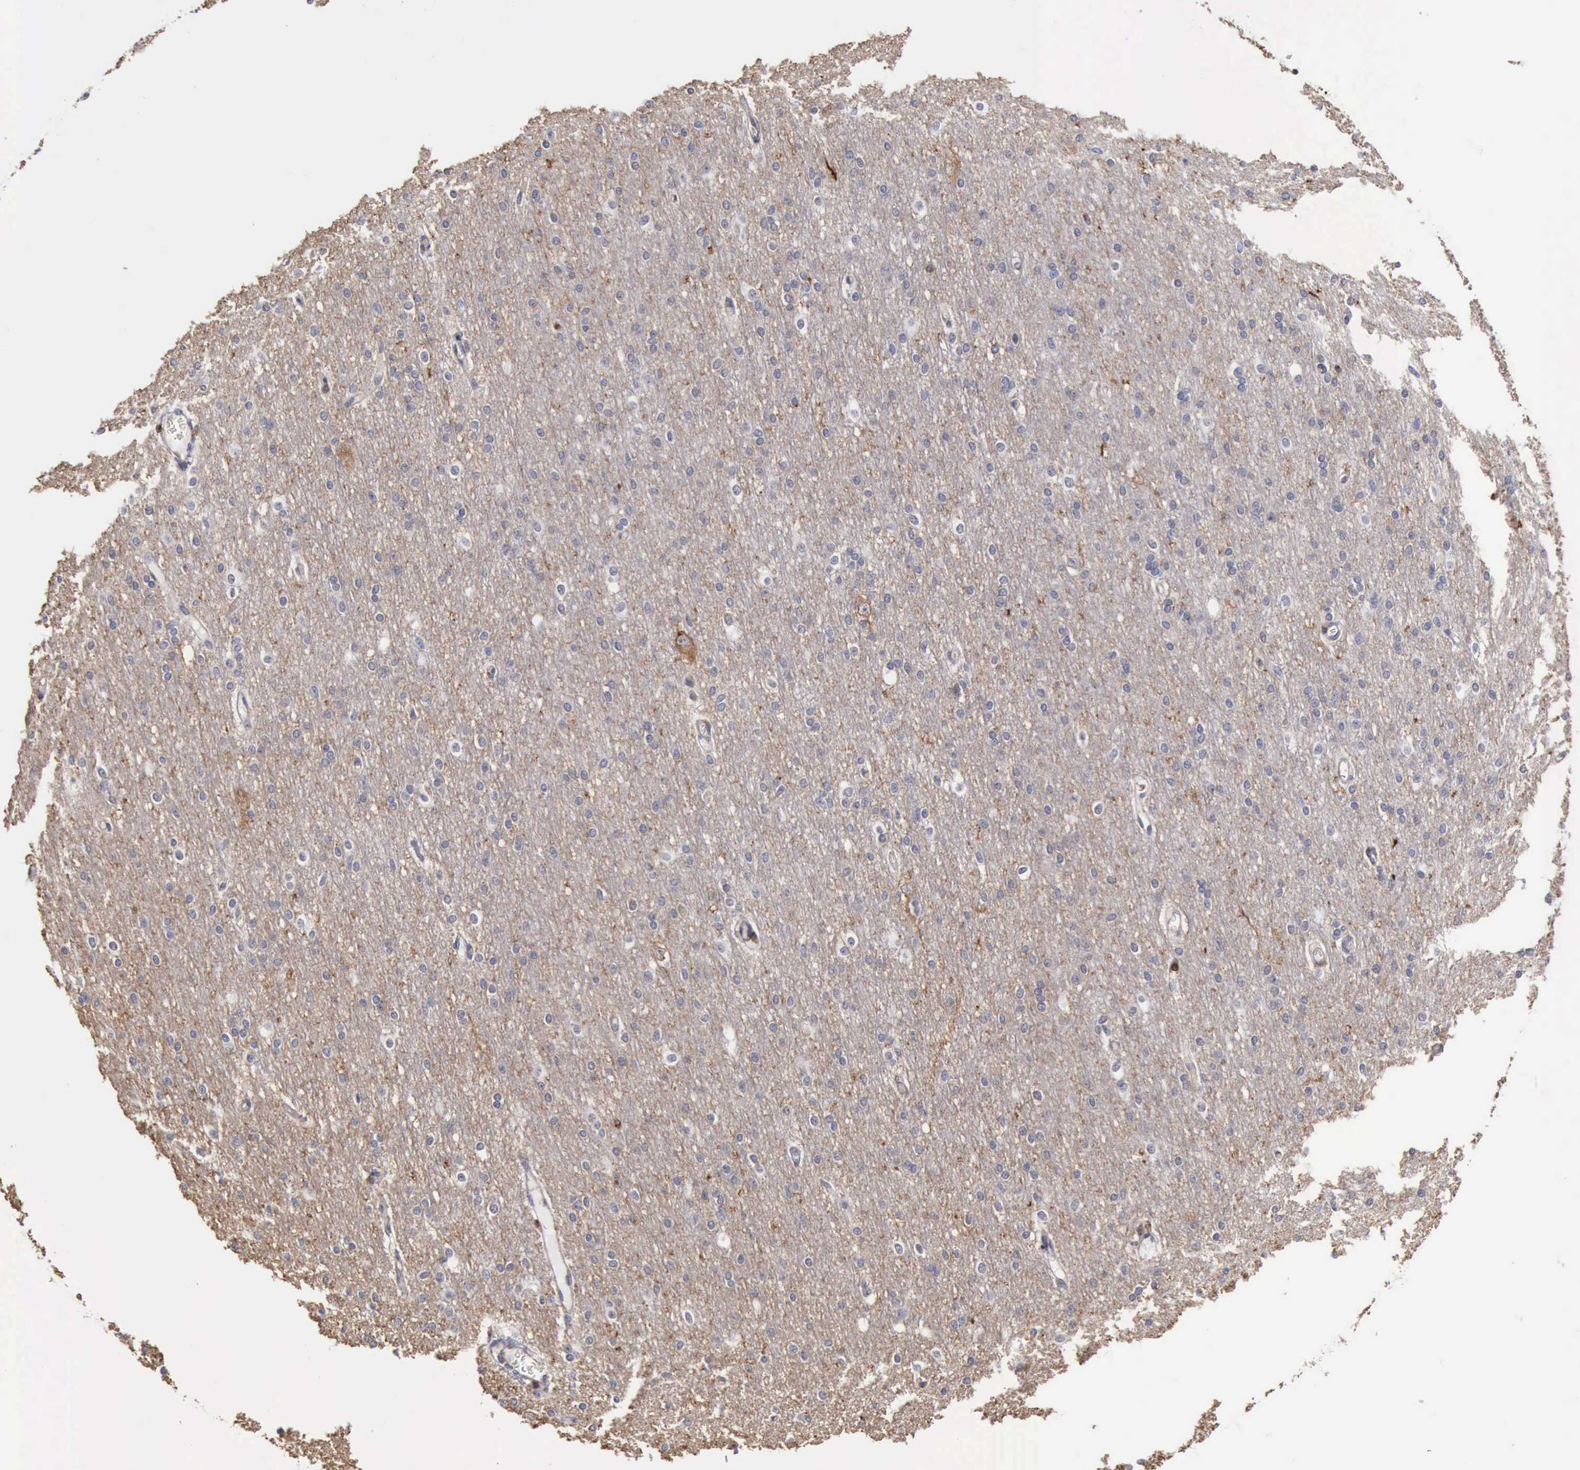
{"staining": {"intensity": "negative", "quantity": "none", "location": "none"}, "tissue": "cerebral cortex", "cell_type": "Endothelial cells", "image_type": "normal", "snomed": [{"axis": "morphology", "description": "Normal tissue, NOS"}, {"axis": "morphology", "description": "Inflammation, NOS"}, {"axis": "topography", "description": "Cerebral cortex"}], "caption": "Immunohistochemical staining of benign human cerebral cortex demonstrates no significant positivity in endothelial cells. (DAB (3,3'-diaminobenzidine) IHC with hematoxylin counter stain).", "gene": "GPR101", "patient": {"sex": "male", "age": 6}}